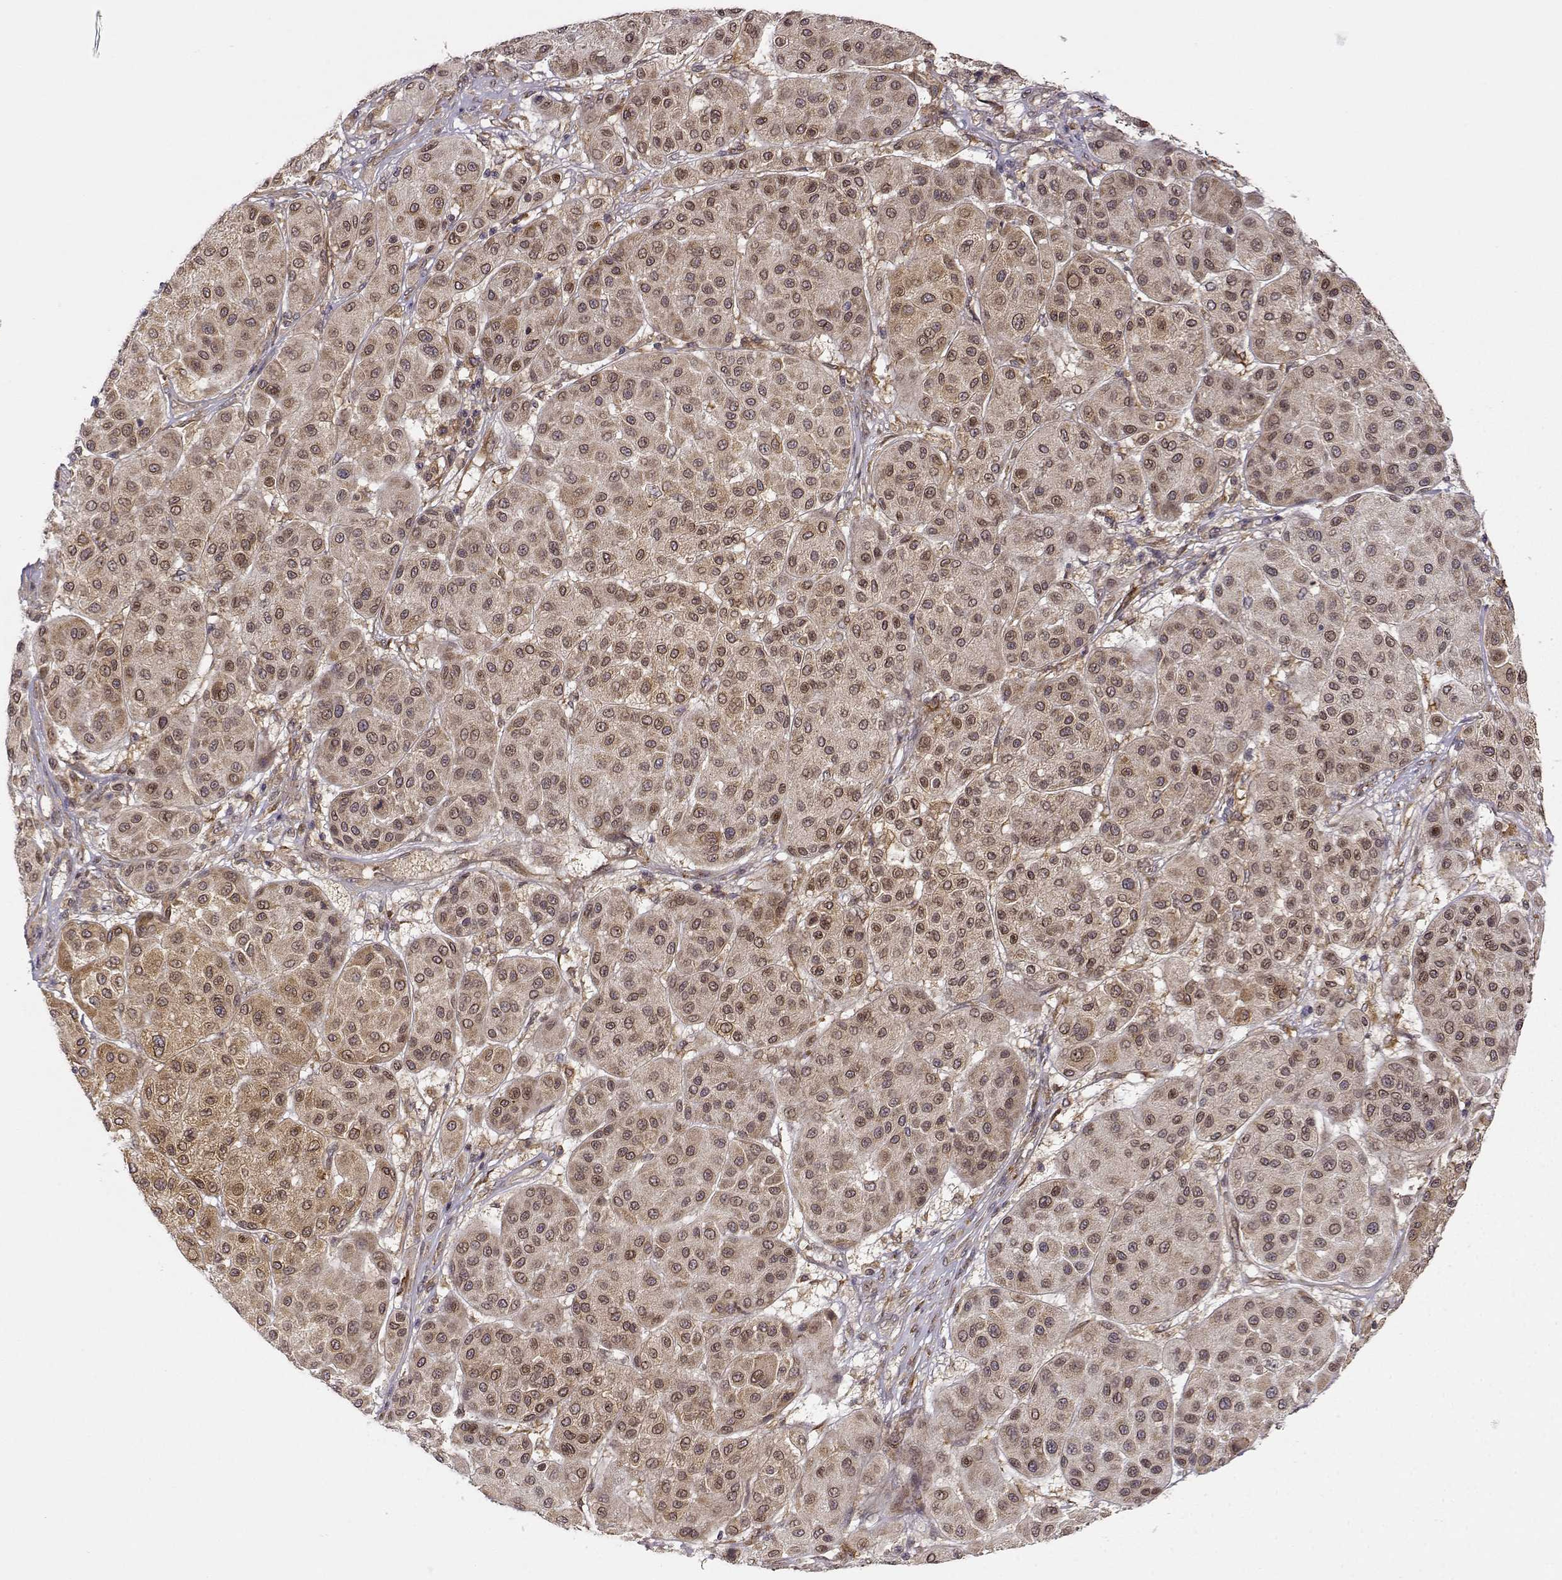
{"staining": {"intensity": "moderate", "quantity": ">75%", "location": "cytoplasmic/membranous"}, "tissue": "melanoma", "cell_type": "Tumor cells", "image_type": "cancer", "snomed": [{"axis": "morphology", "description": "Malignant melanoma, Metastatic site"}, {"axis": "topography", "description": "Smooth muscle"}], "caption": "Melanoma was stained to show a protein in brown. There is medium levels of moderate cytoplasmic/membranous expression in about >75% of tumor cells.", "gene": "ERGIC2", "patient": {"sex": "male", "age": 41}}